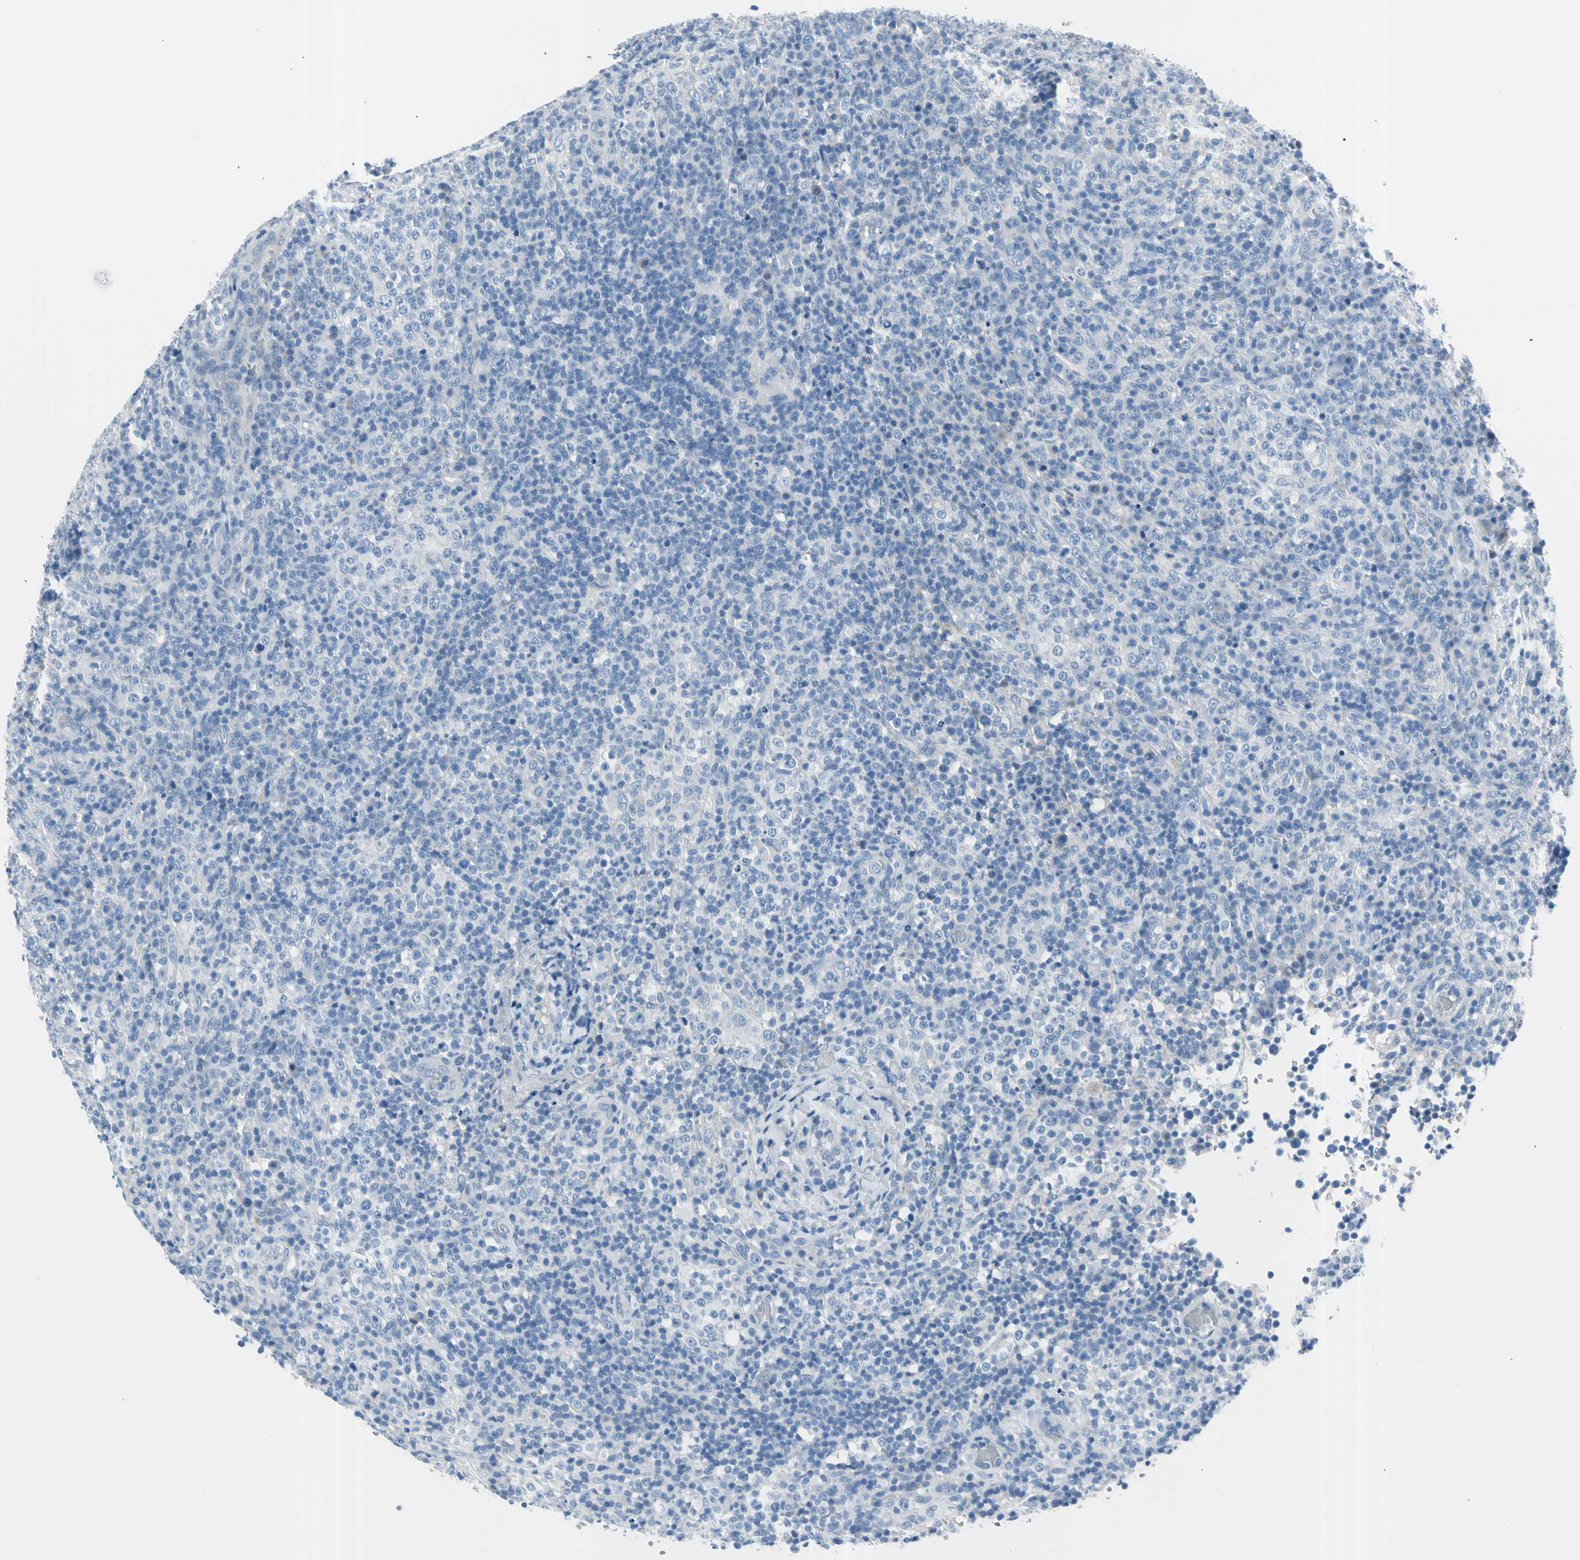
{"staining": {"intensity": "negative", "quantity": "none", "location": "none"}, "tissue": "lymphoma", "cell_type": "Tumor cells", "image_type": "cancer", "snomed": [{"axis": "morphology", "description": "Malignant lymphoma, non-Hodgkin's type, High grade"}, {"axis": "topography", "description": "Lymph node"}], "caption": "Lymphoma stained for a protein using immunohistochemistry exhibits no expression tumor cells.", "gene": "TPO", "patient": {"sex": "female", "age": 76}}